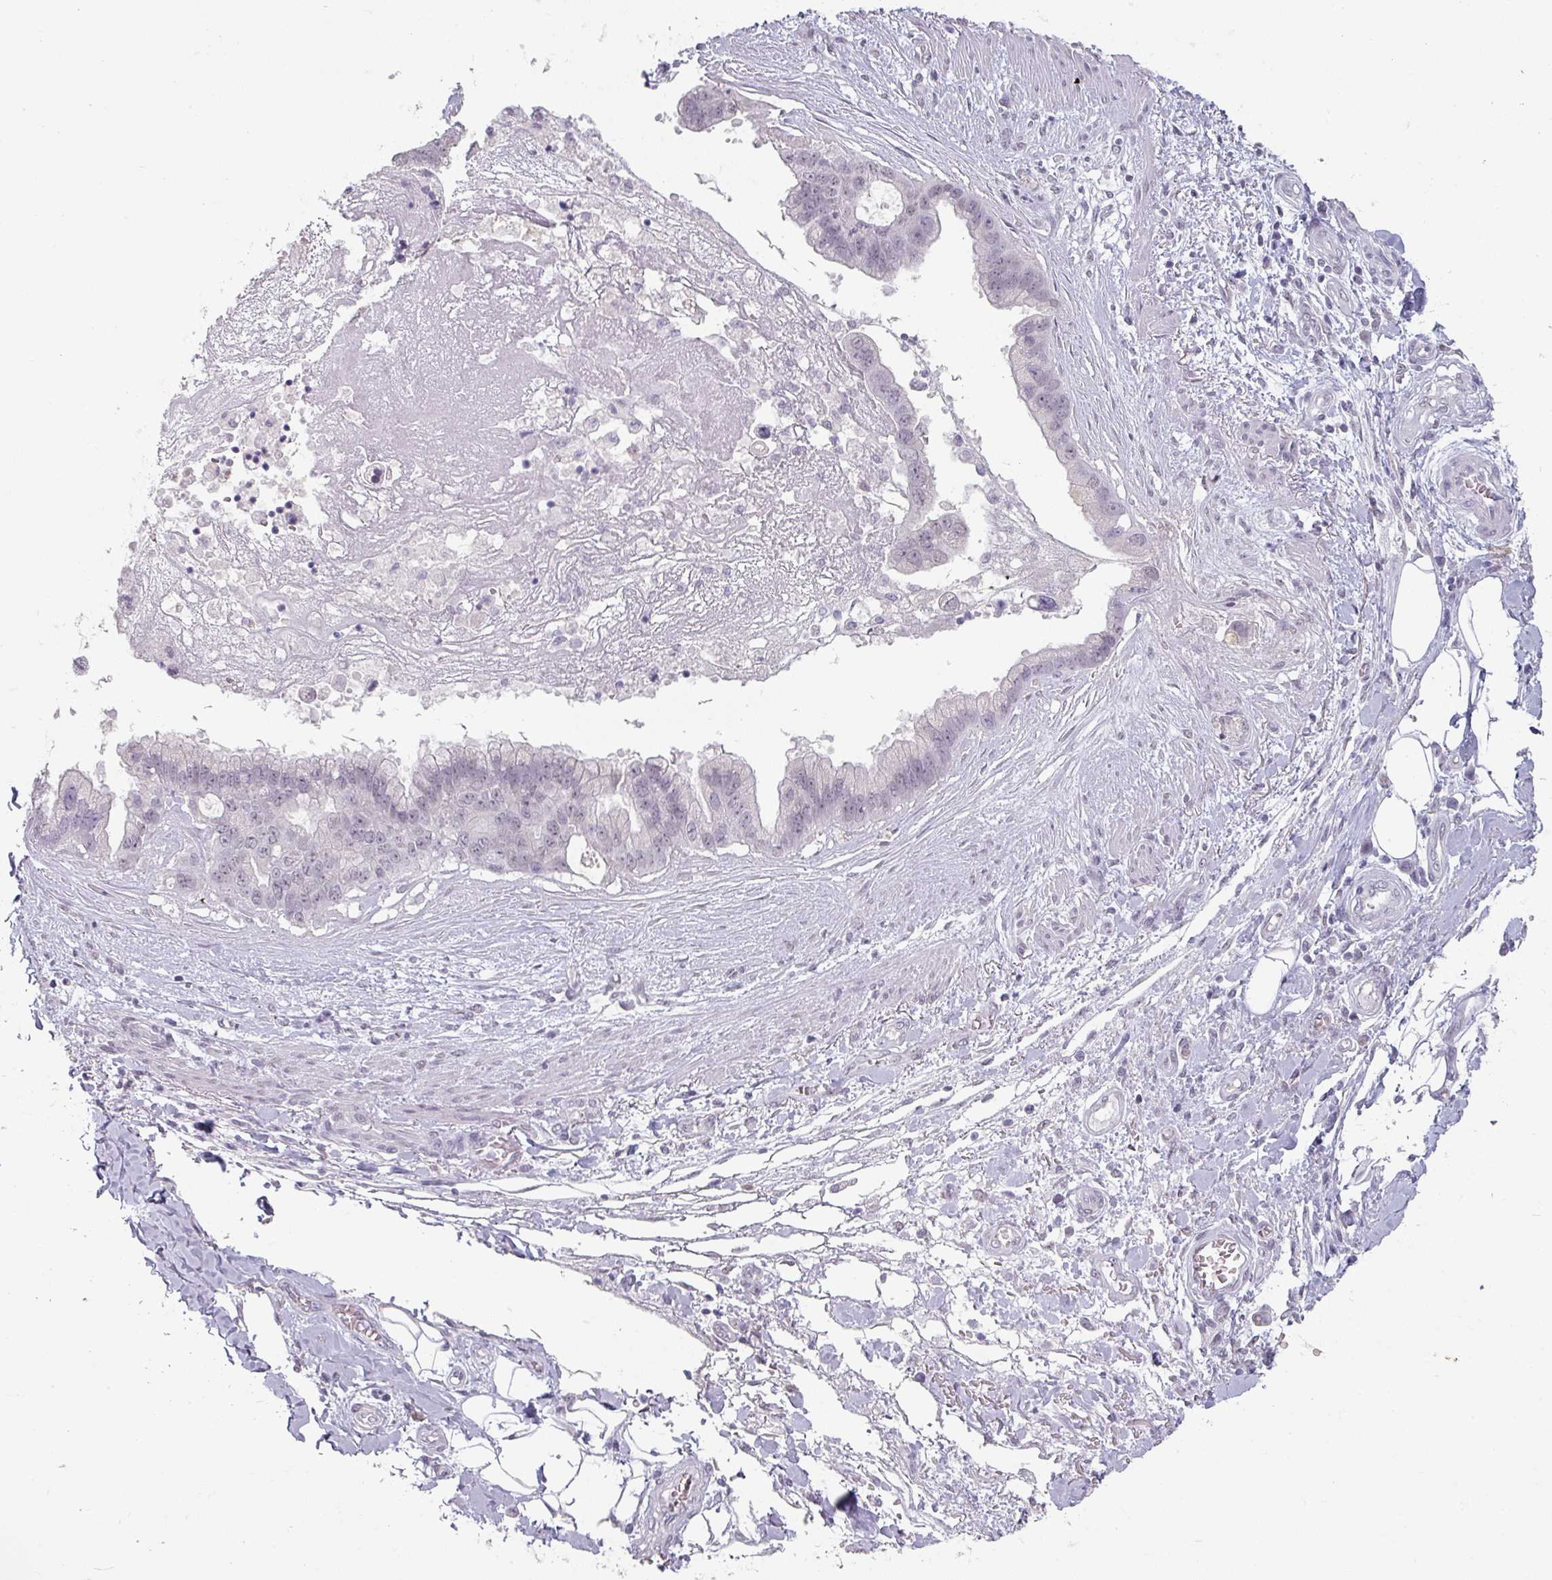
{"staining": {"intensity": "weak", "quantity": "<25%", "location": "nuclear"}, "tissue": "stomach cancer", "cell_type": "Tumor cells", "image_type": "cancer", "snomed": [{"axis": "morphology", "description": "Adenocarcinoma, NOS"}, {"axis": "topography", "description": "Stomach"}], "caption": "An immunohistochemistry image of stomach adenocarcinoma is shown. There is no staining in tumor cells of stomach adenocarcinoma.", "gene": "SPRR1A", "patient": {"sex": "male", "age": 62}}